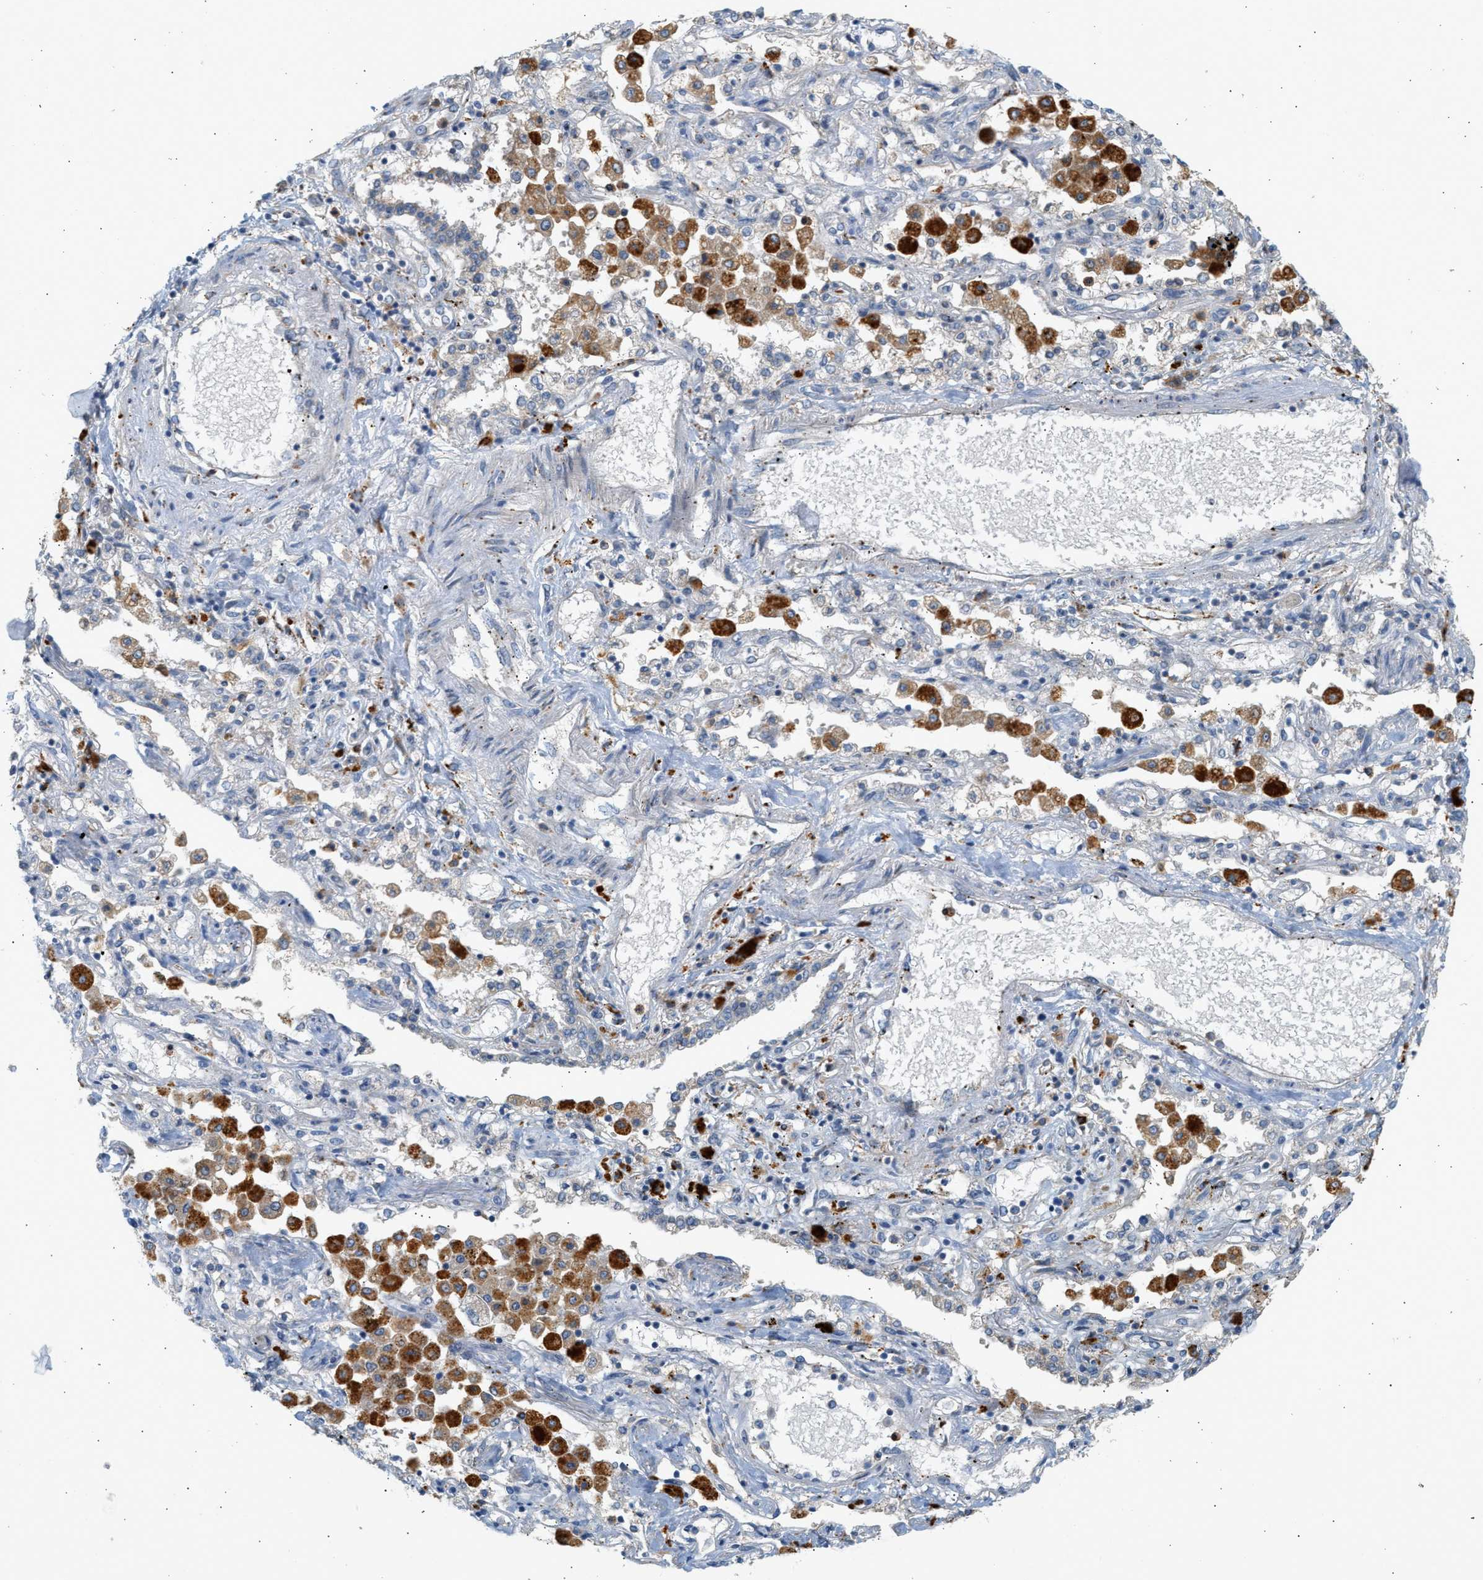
{"staining": {"intensity": "negative", "quantity": "none", "location": "none"}, "tissue": "lung cancer", "cell_type": "Tumor cells", "image_type": "cancer", "snomed": [{"axis": "morphology", "description": "Squamous cell carcinoma, NOS"}, {"axis": "topography", "description": "Lung"}], "caption": "High power microscopy histopathology image of an immunohistochemistry (IHC) photomicrograph of squamous cell carcinoma (lung), revealing no significant expression in tumor cells.", "gene": "ENTHD1", "patient": {"sex": "female", "age": 47}}